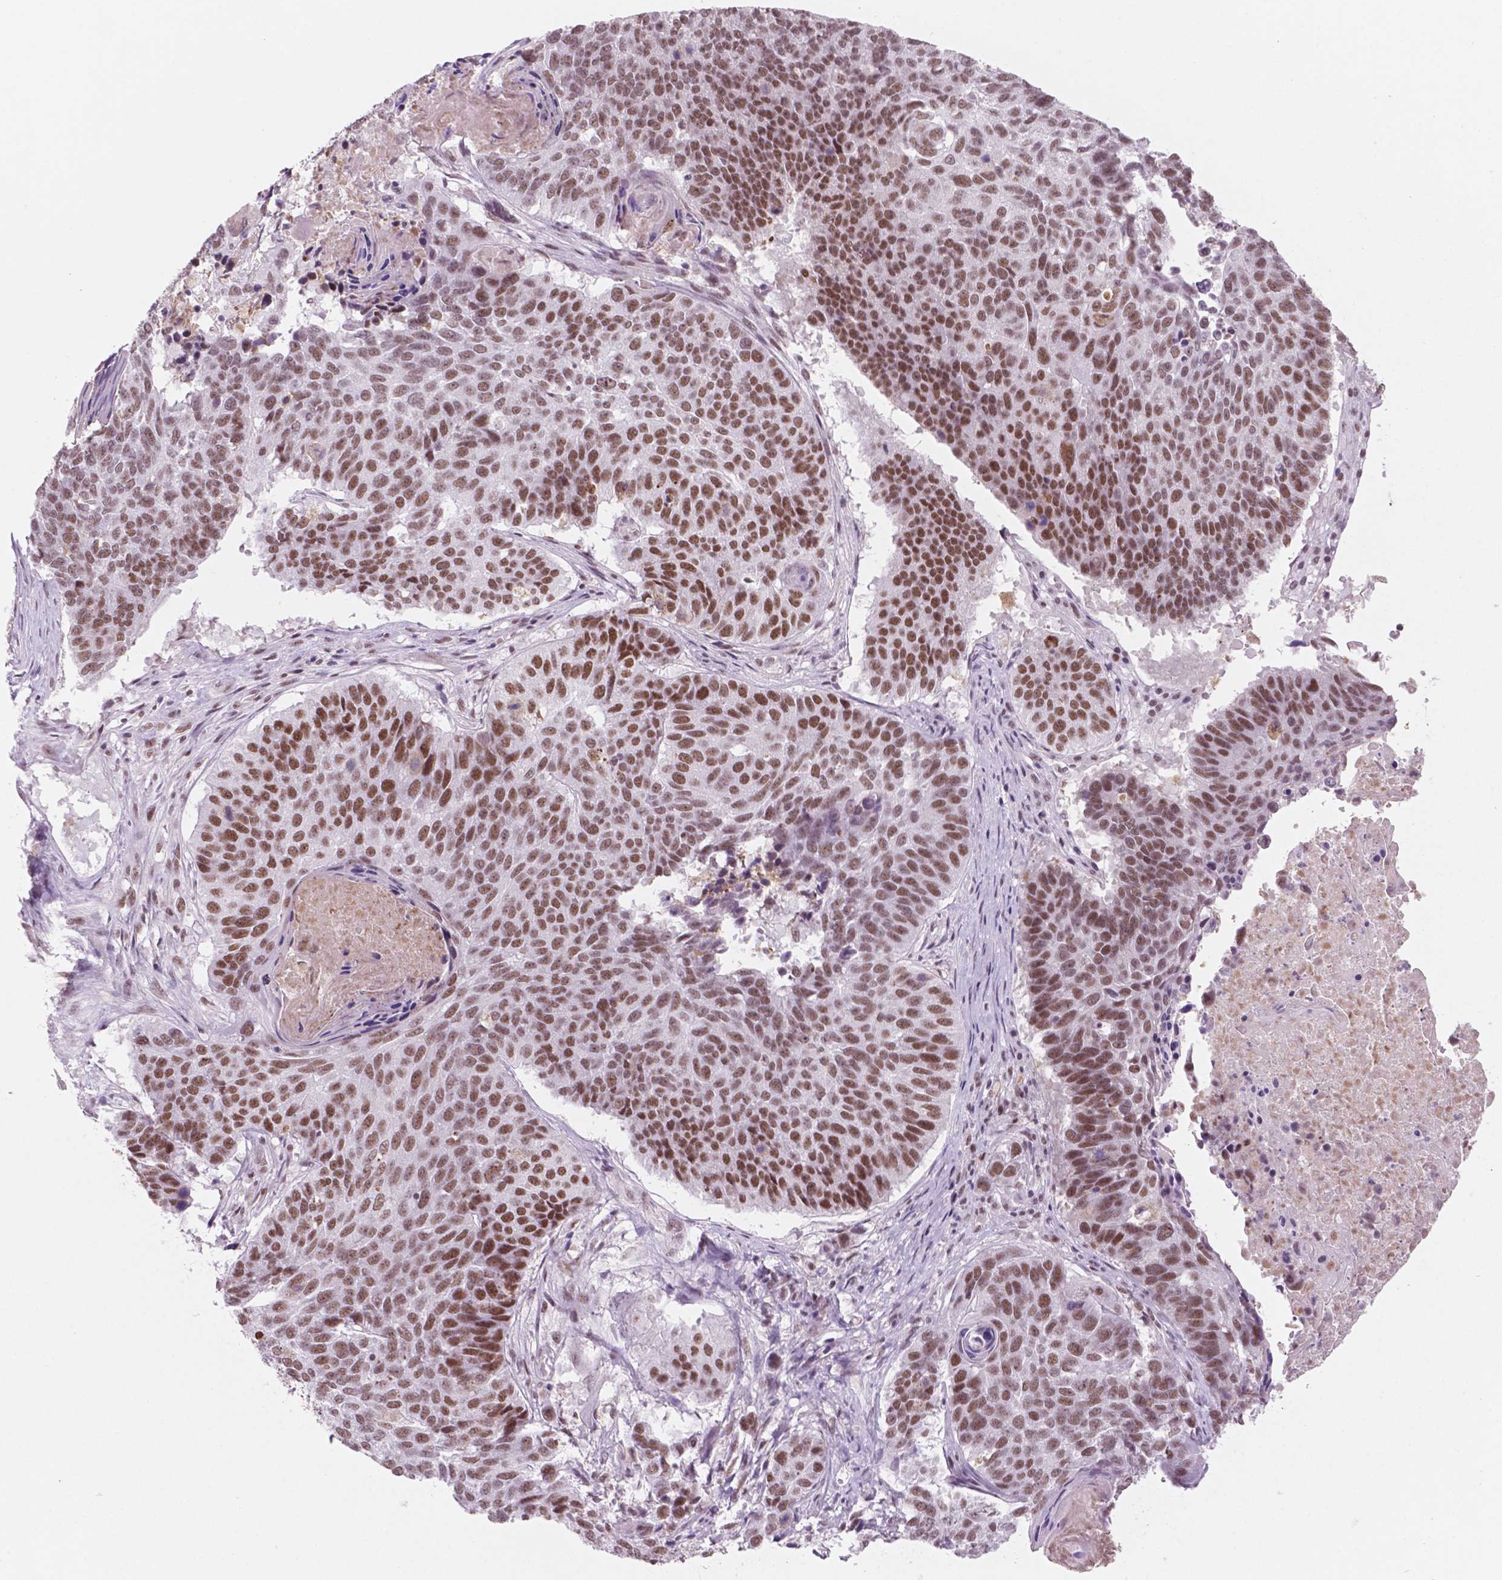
{"staining": {"intensity": "moderate", "quantity": ">75%", "location": "nuclear"}, "tissue": "lung cancer", "cell_type": "Tumor cells", "image_type": "cancer", "snomed": [{"axis": "morphology", "description": "Squamous cell carcinoma, NOS"}, {"axis": "topography", "description": "Lung"}], "caption": "Approximately >75% of tumor cells in human lung squamous cell carcinoma display moderate nuclear protein positivity as visualized by brown immunohistochemical staining.", "gene": "CTR9", "patient": {"sex": "male", "age": 73}}